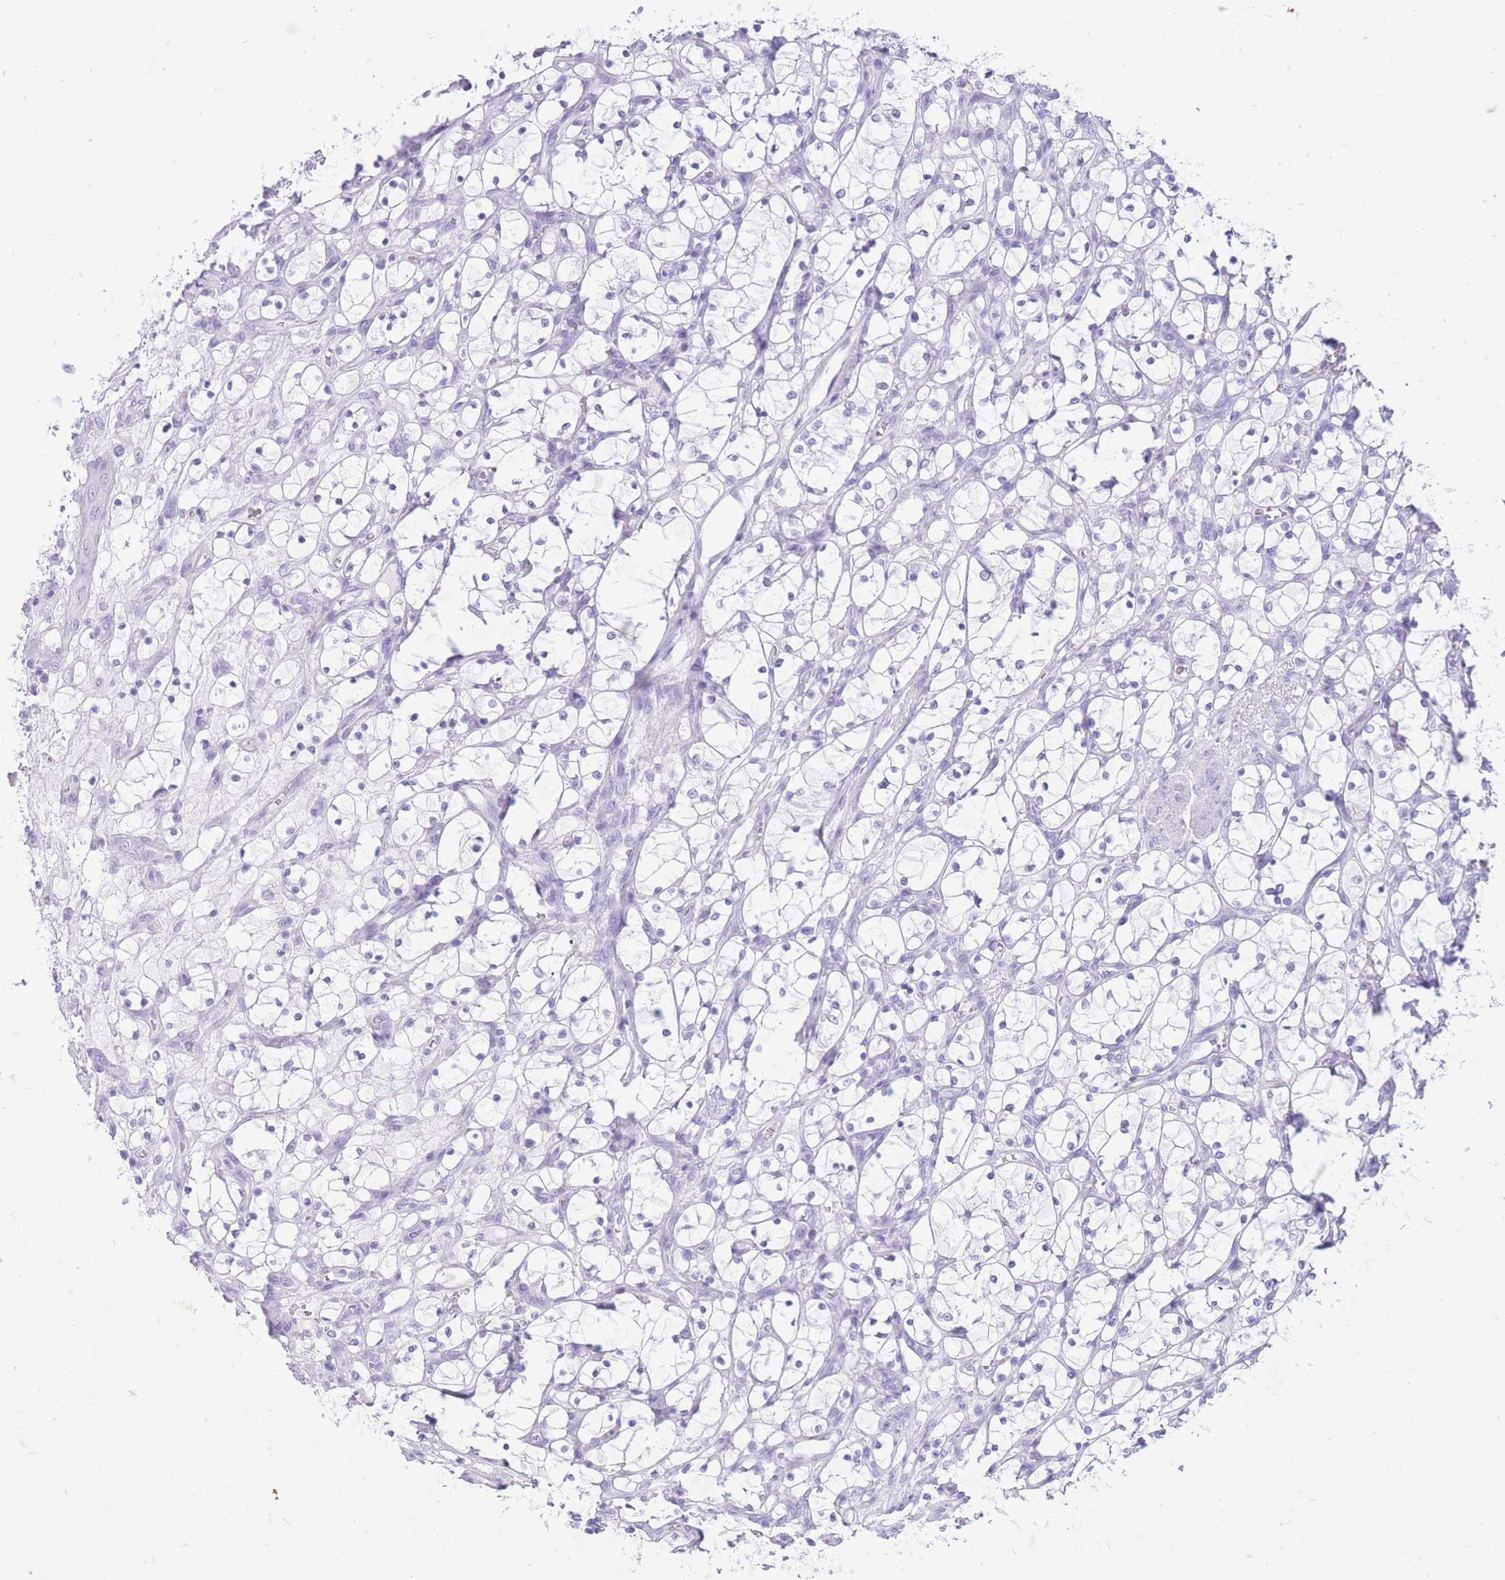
{"staining": {"intensity": "negative", "quantity": "none", "location": "none"}, "tissue": "renal cancer", "cell_type": "Tumor cells", "image_type": "cancer", "snomed": [{"axis": "morphology", "description": "Adenocarcinoma, NOS"}, {"axis": "topography", "description": "Kidney"}], "caption": "The IHC photomicrograph has no significant staining in tumor cells of renal cancer (adenocarcinoma) tissue. The staining is performed using DAB (3,3'-diaminobenzidine) brown chromogen with nuclei counter-stained in using hematoxylin.", "gene": "ZFP37", "patient": {"sex": "female", "age": 69}}